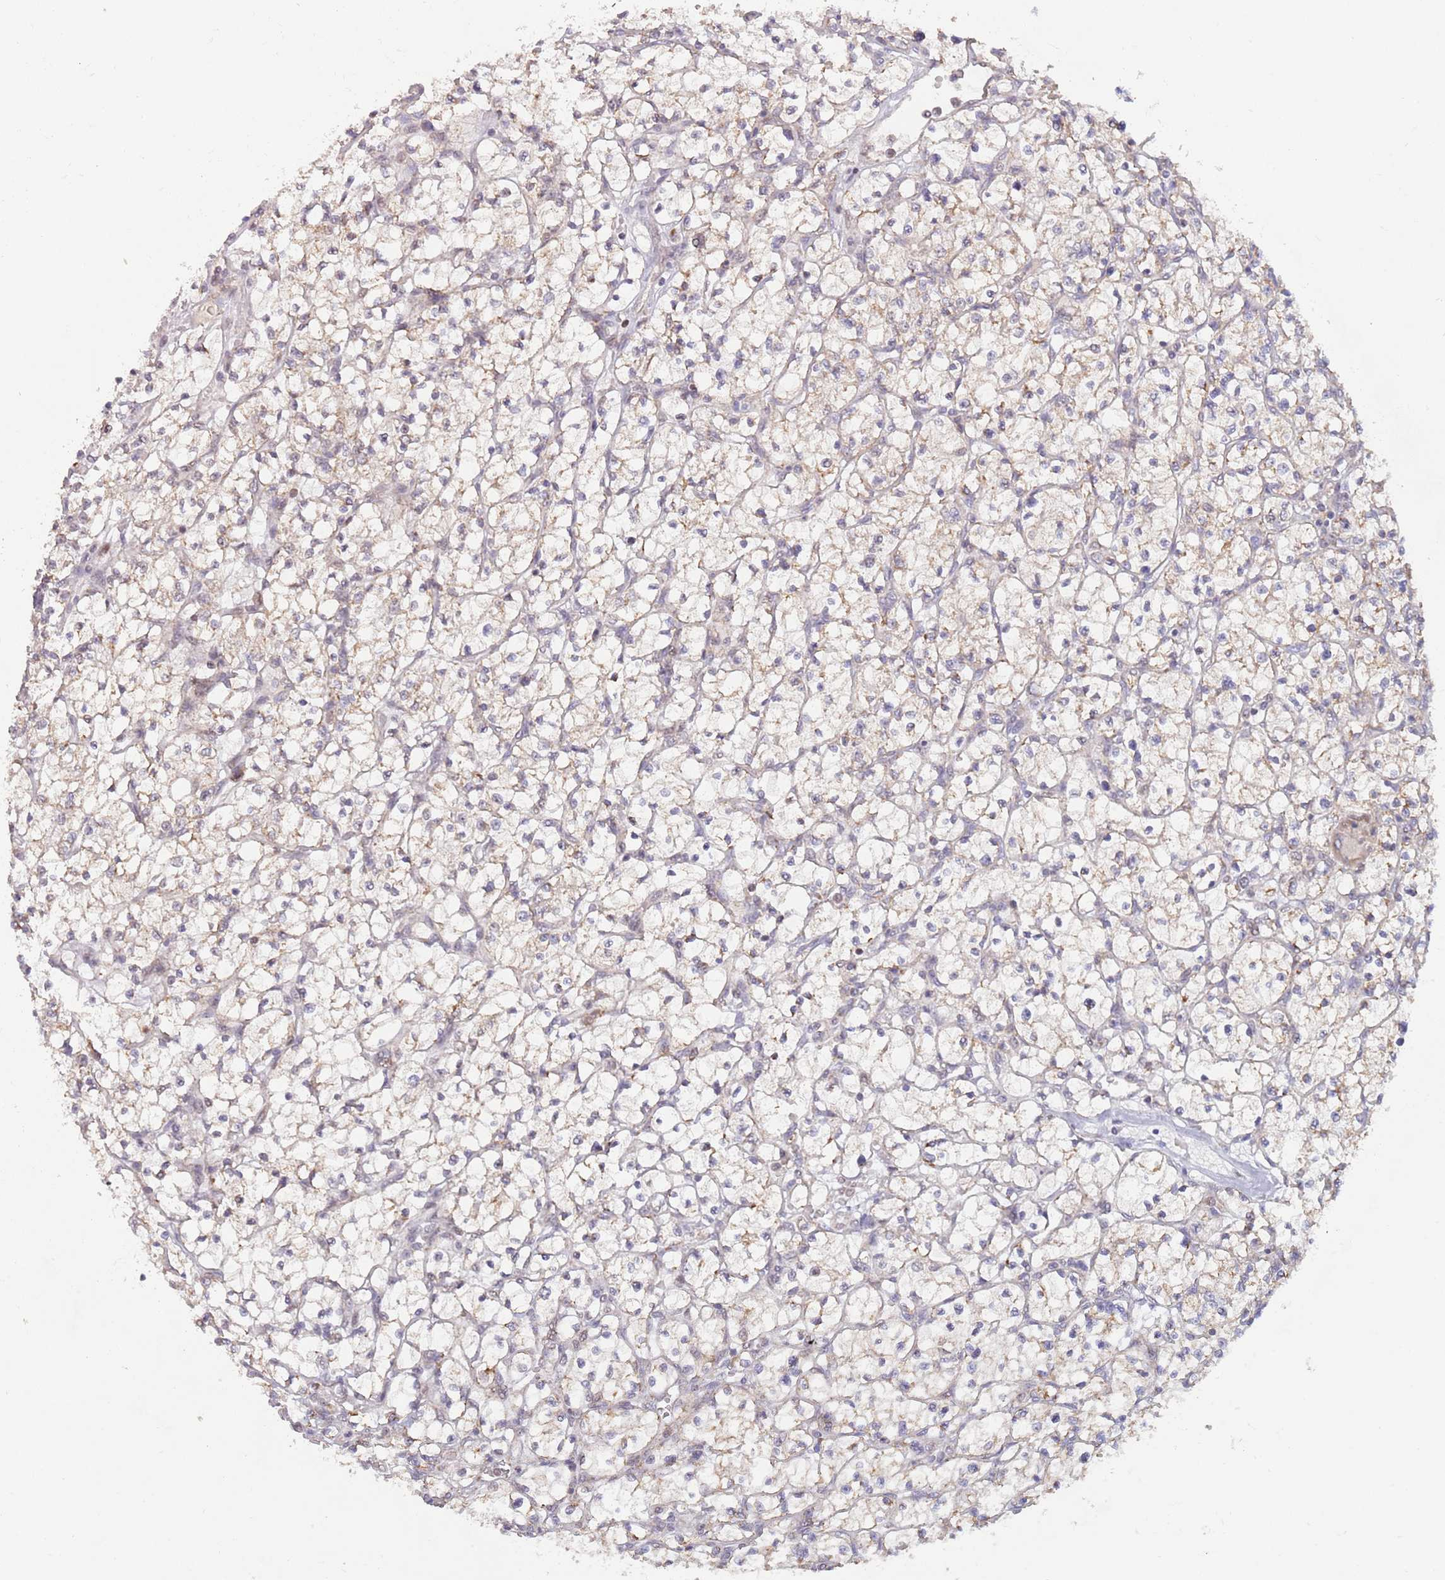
{"staining": {"intensity": "weak", "quantity": "25%-75%", "location": "cytoplasmic/membranous"}, "tissue": "renal cancer", "cell_type": "Tumor cells", "image_type": "cancer", "snomed": [{"axis": "morphology", "description": "Adenocarcinoma, NOS"}, {"axis": "topography", "description": "Kidney"}], "caption": "Immunohistochemical staining of adenocarcinoma (renal) displays low levels of weak cytoplasmic/membranous expression in about 25%-75% of tumor cells.", "gene": "TIMM13", "patient": {"sex": "female", "age": 64}}